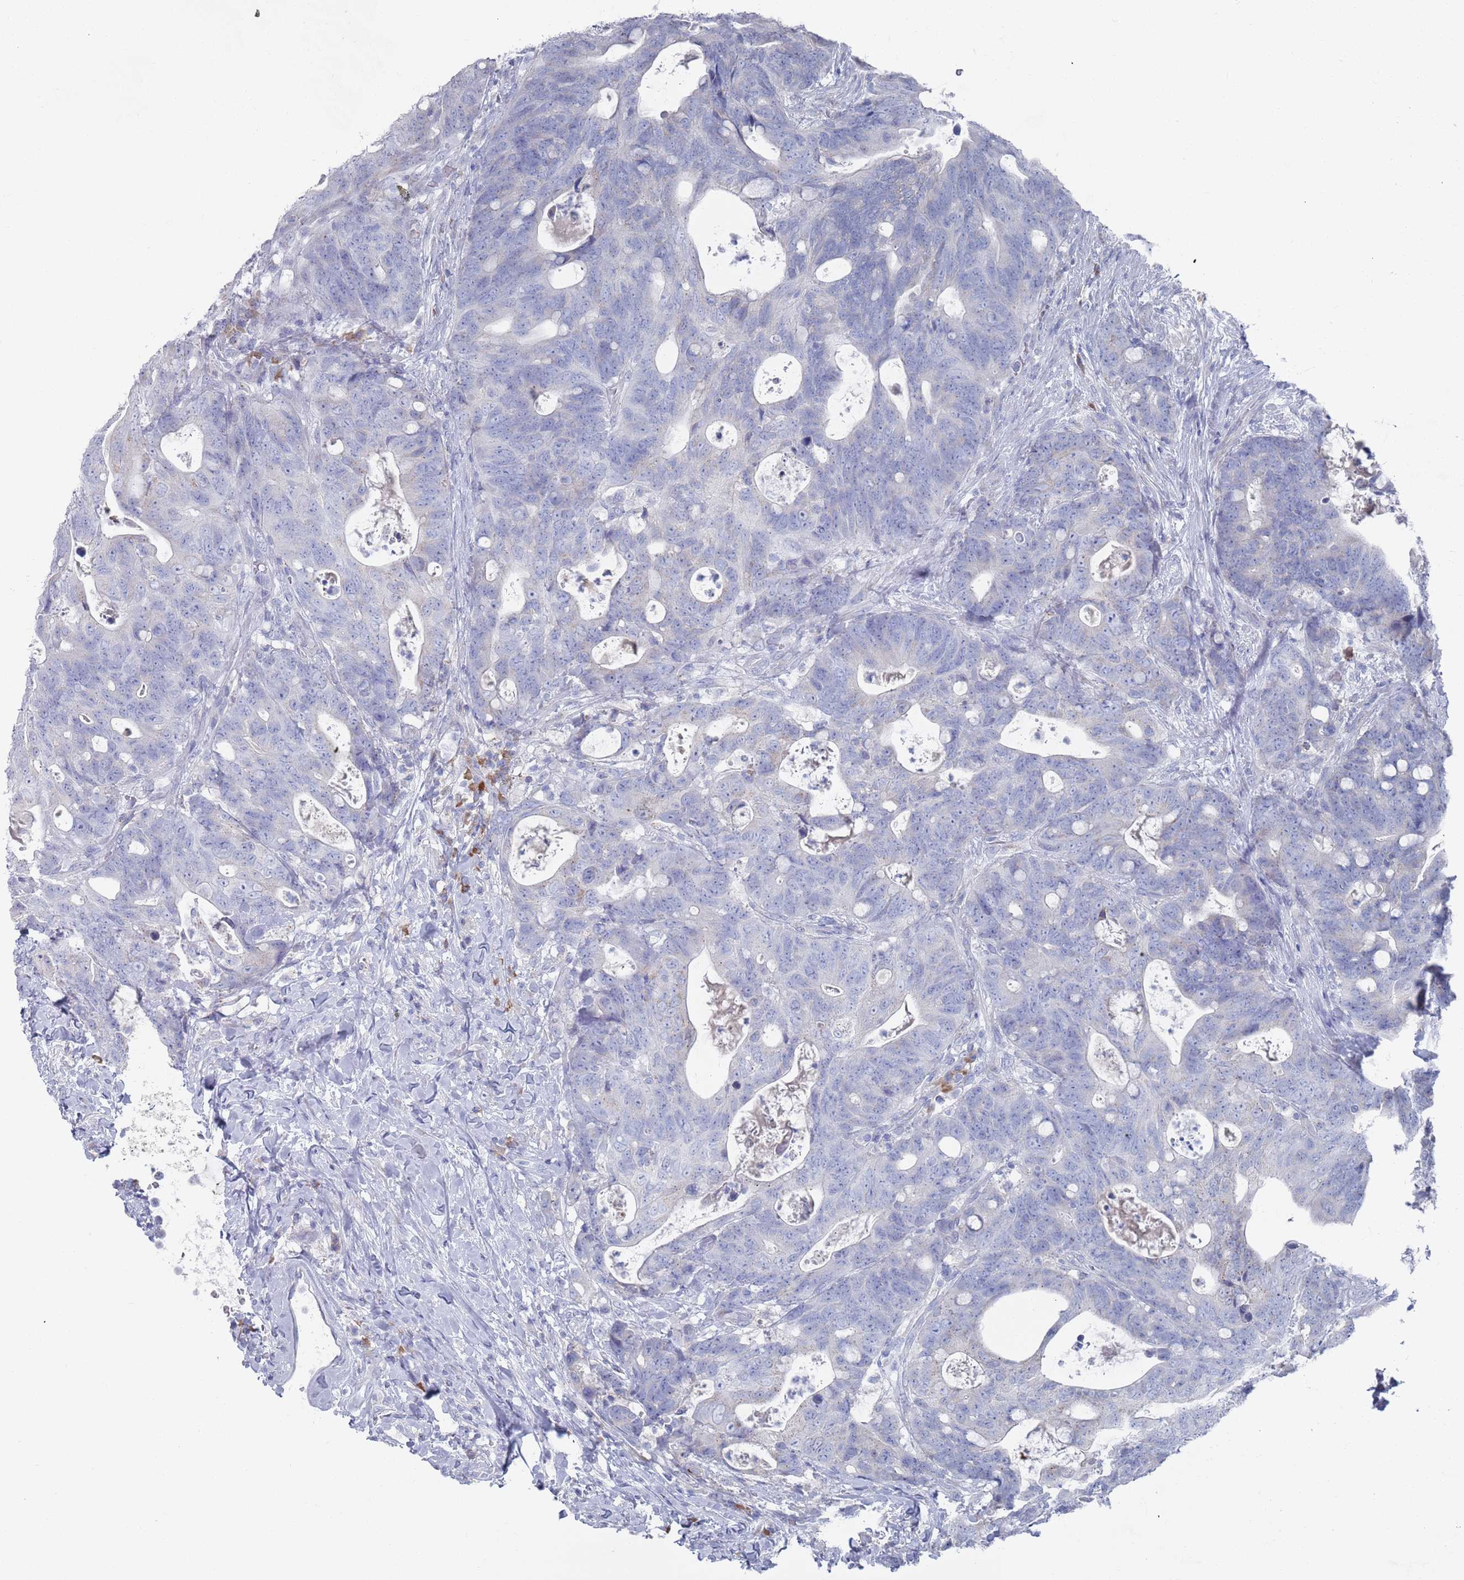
{"staining": {"intensity": "negative", "quantity": "none", "location": "none"}, "tissue": "colorectal cancer", "cell_type": "Tumor cells", "image_type": "cancer", "snomed": [{"axis": "morphology", "description": "Adenocarcinoma, NOS"}, {"axis": "topography", "description": "Colon"}], "caption": "Human colorectal cancer (adenocarcinoma) stained for a protein using immunohistochemistry displays no expression in tumor cells.", "gene": "MAT1A", "patient": {"sex": "female", "age": 82}}